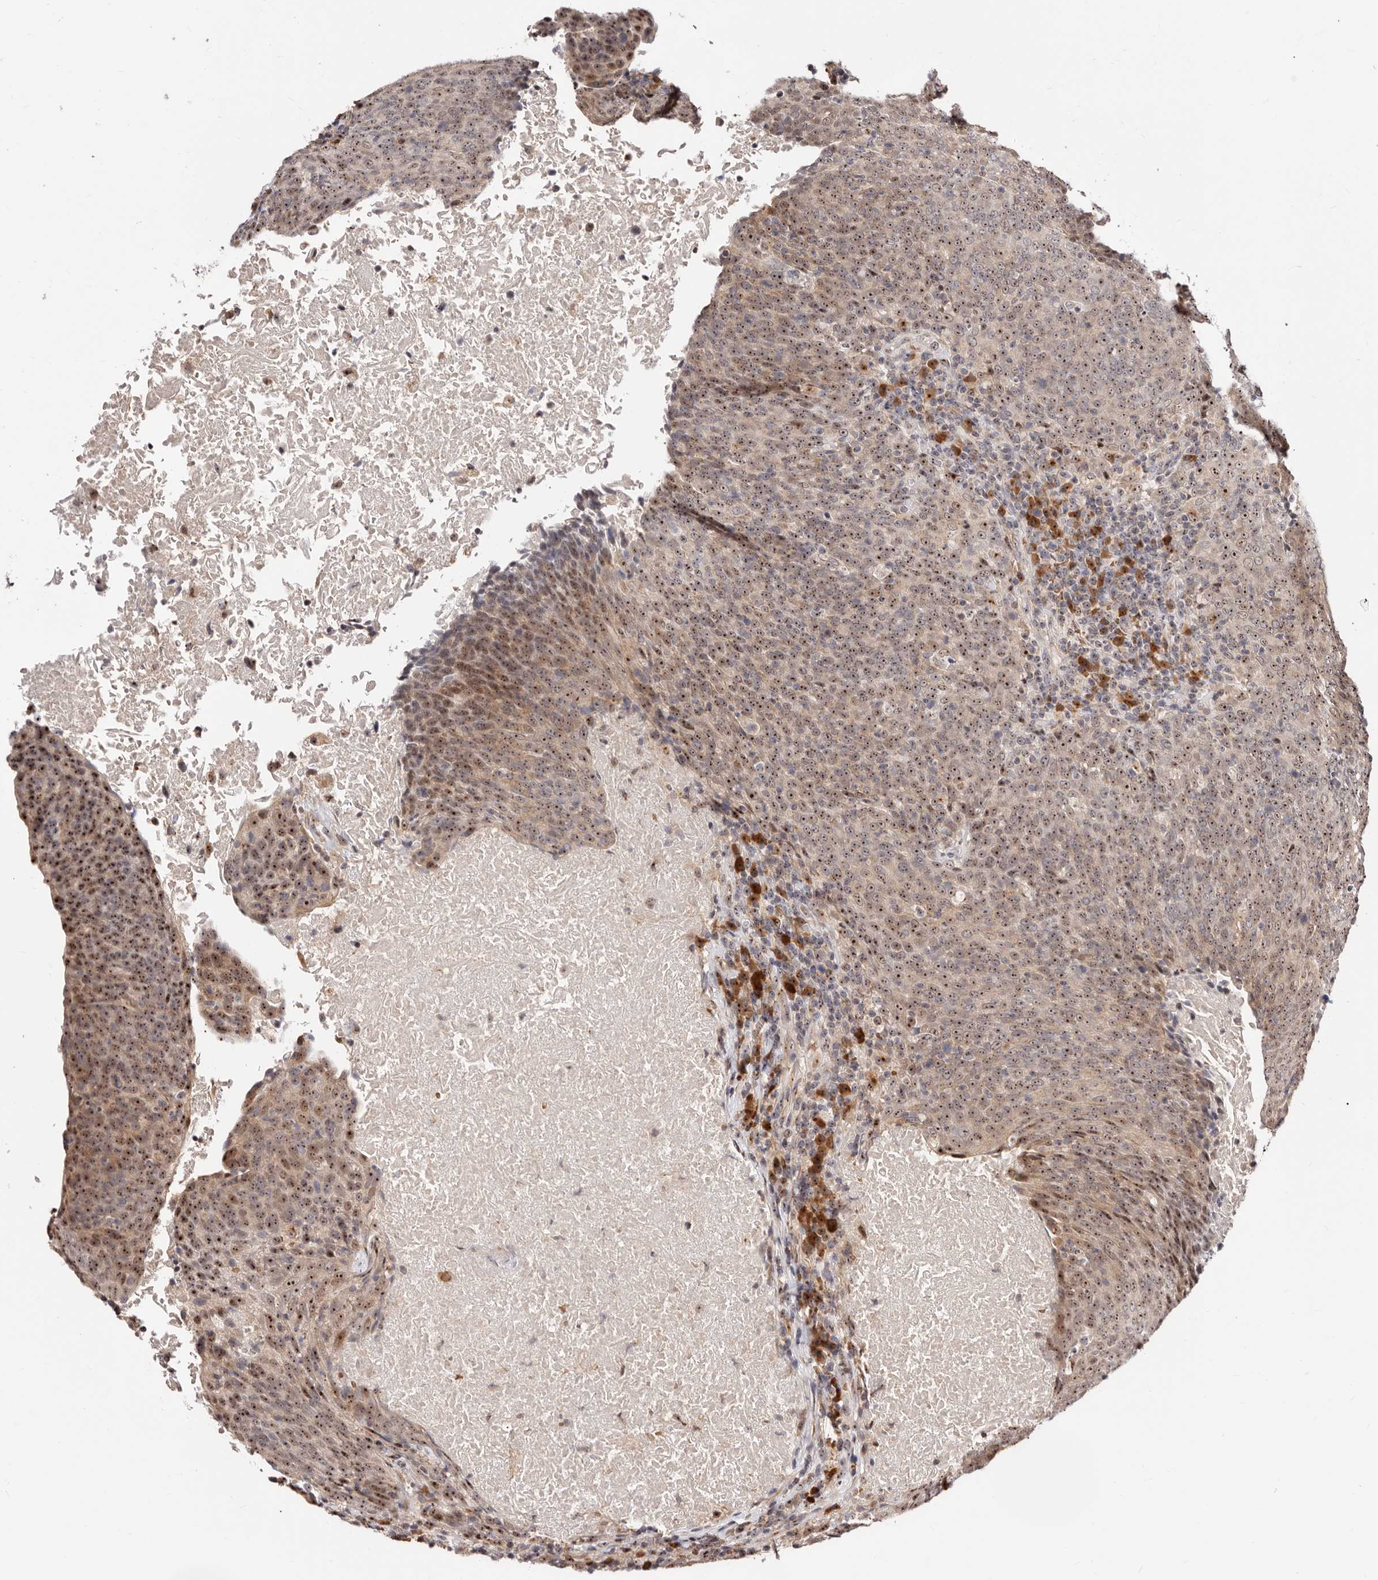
{"staining": {"intensity": "moderate", "quantity": ">75%", "location": "cytoplasmic/membranous,nuclear"}, "tissue": "head and neck cancer", "cell_type": "Tumor cells", "image_type": "cancer", "snomed": [{"axis": "morphology", "description": "Squamous cell carcinoma, NOS"}, {"axis": "morphology", "description": "Squamous cell carcinoma, metastatic, NOS"}, {"axis": "topography", "description": "Lymph node"}, {"axis": "topography", "description": "Head-Neck"}], "caption": "Squamous cell carcinoma (head and neck) stained with a brown dye shows moderate cytoplasmic/membranous and nuclear positive staining in about >75% of tumor cells.", "gene": "APOL6", "patient": {"sex": "male", "age": 62}}